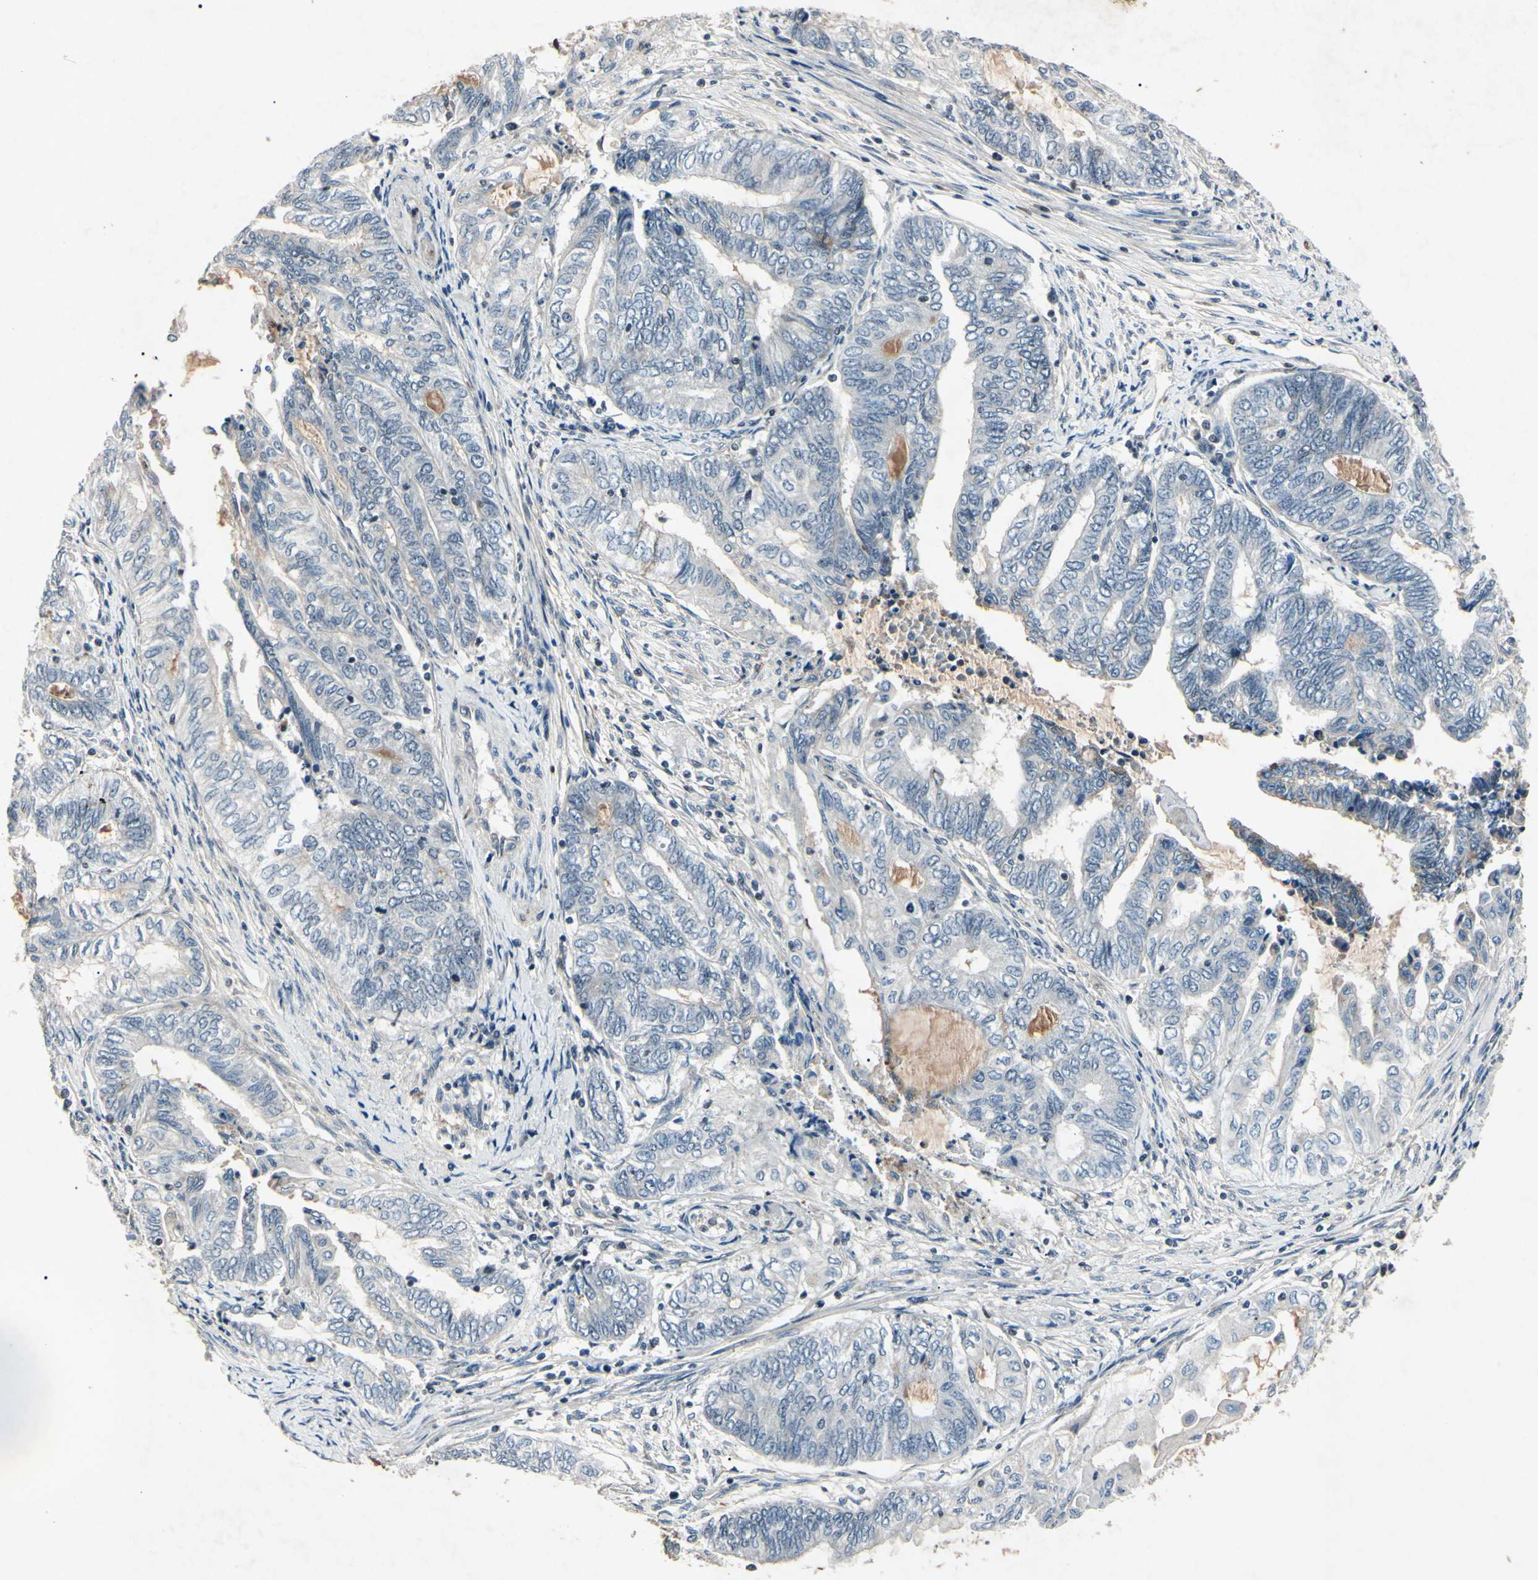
{"staining": {"intensity": "negative", "quantity": "none", "location": "none"}, "tissue": "endometrial cancer", "cell_type": "Tumor cells", "image_type": "cancer", "snomed": [{"axis": "morphology", "description": "Adenocarcinoma, NOS"}, {"axis": "topography", "description": "Uterus"}, {"axis": "topography", "description": "Endometrium"}], "caption": "Endometrial cancer was stained to show a protein in brown. There is no significant expression in tumor cells.", "gene": "AEBP1", "patient": {"sex": "female", "age": 70}}